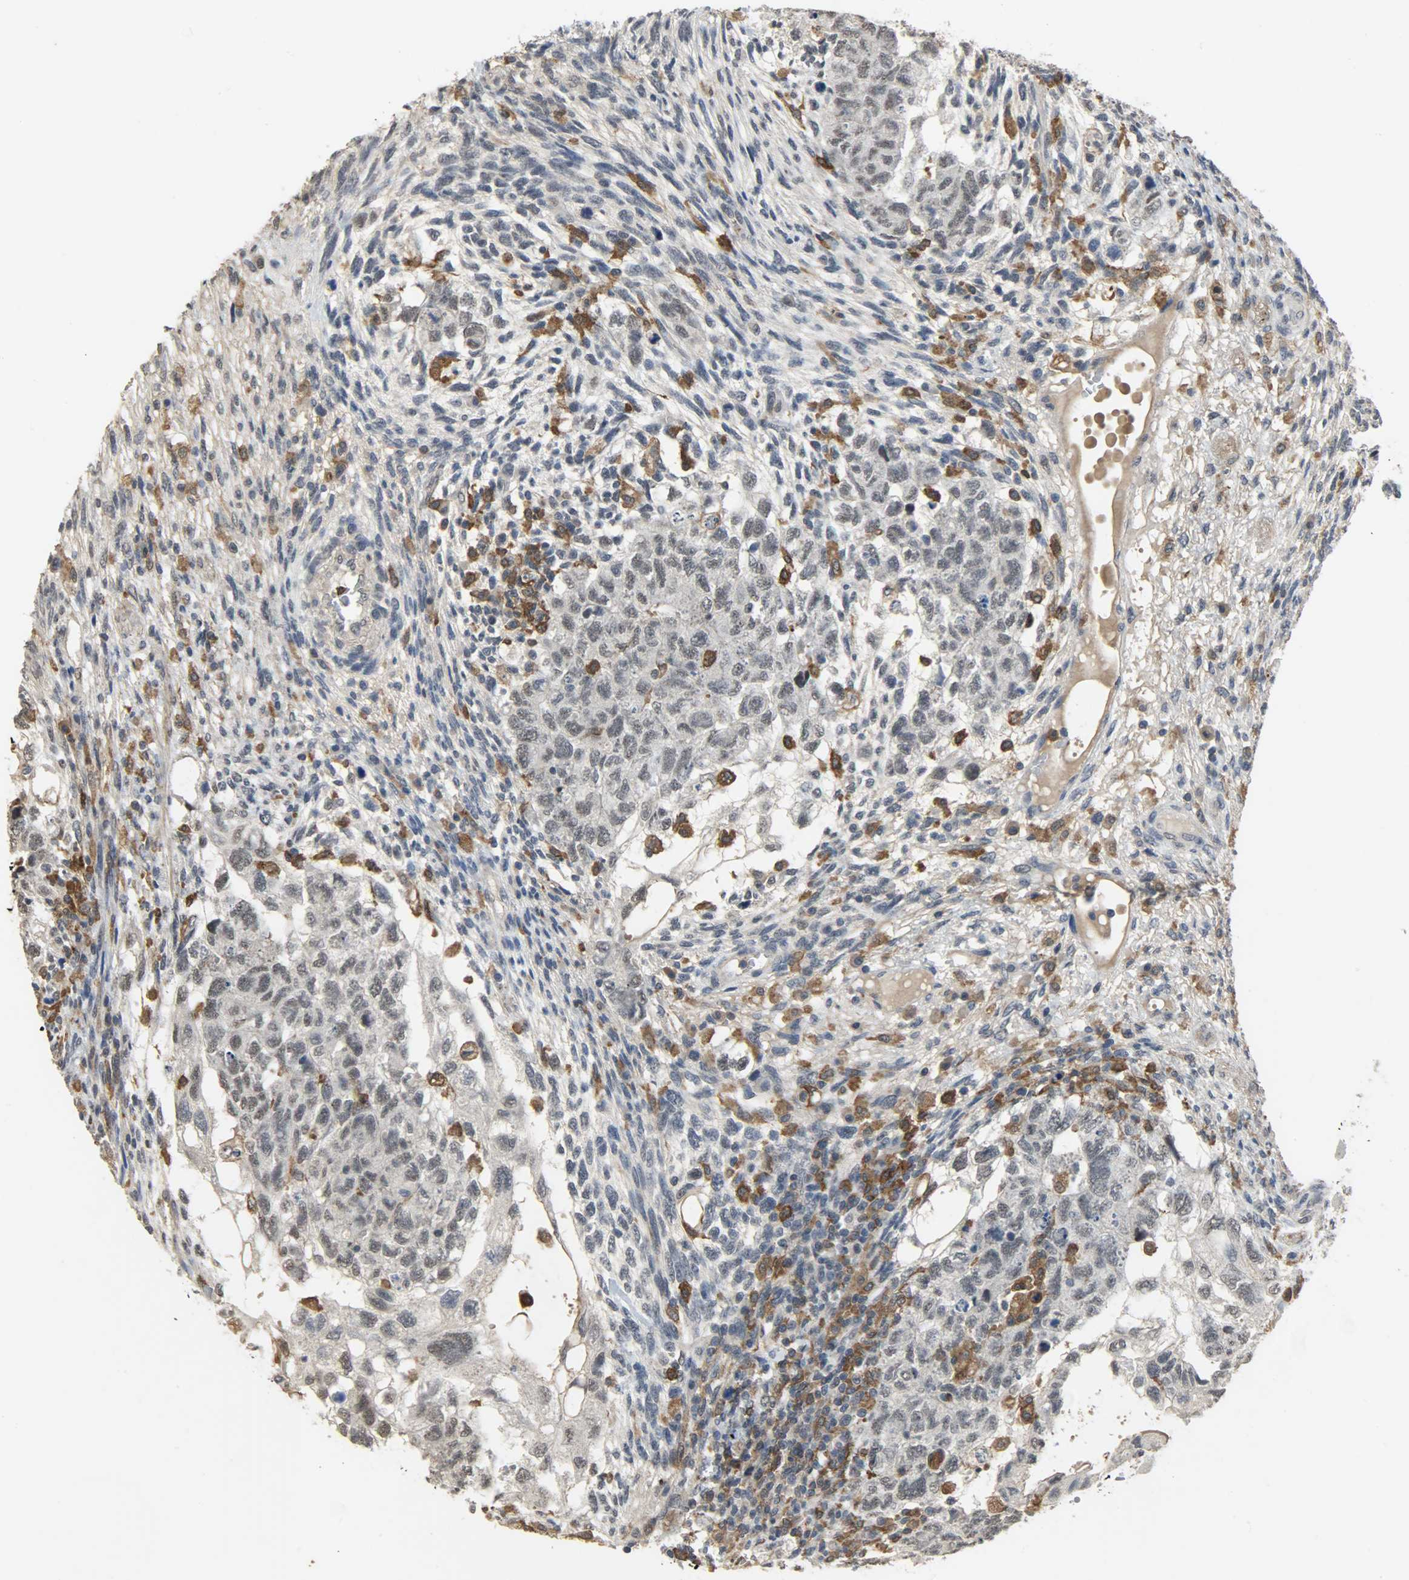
{"staining": {"intensity": "negative", "quantity": "none", "location": "none"}, "tissue": "testis cancer", "cell_type": "Tumor cells", "image_type": "cancer", "snomed": [{"axis": "morphology", "description": "Normal tissue, NOS"}, {"axis": "morphology", "description": "Carcinoma, Embryonal, NOS"}, {"axis": "topography", "description": "Testis"}], "caption": "A histopathology image of human embryonal carcinoma (testis) is negative for staining in tumor cells.", "gene": "SKAP2", "patient": {"sex": "male", "age": 36}}